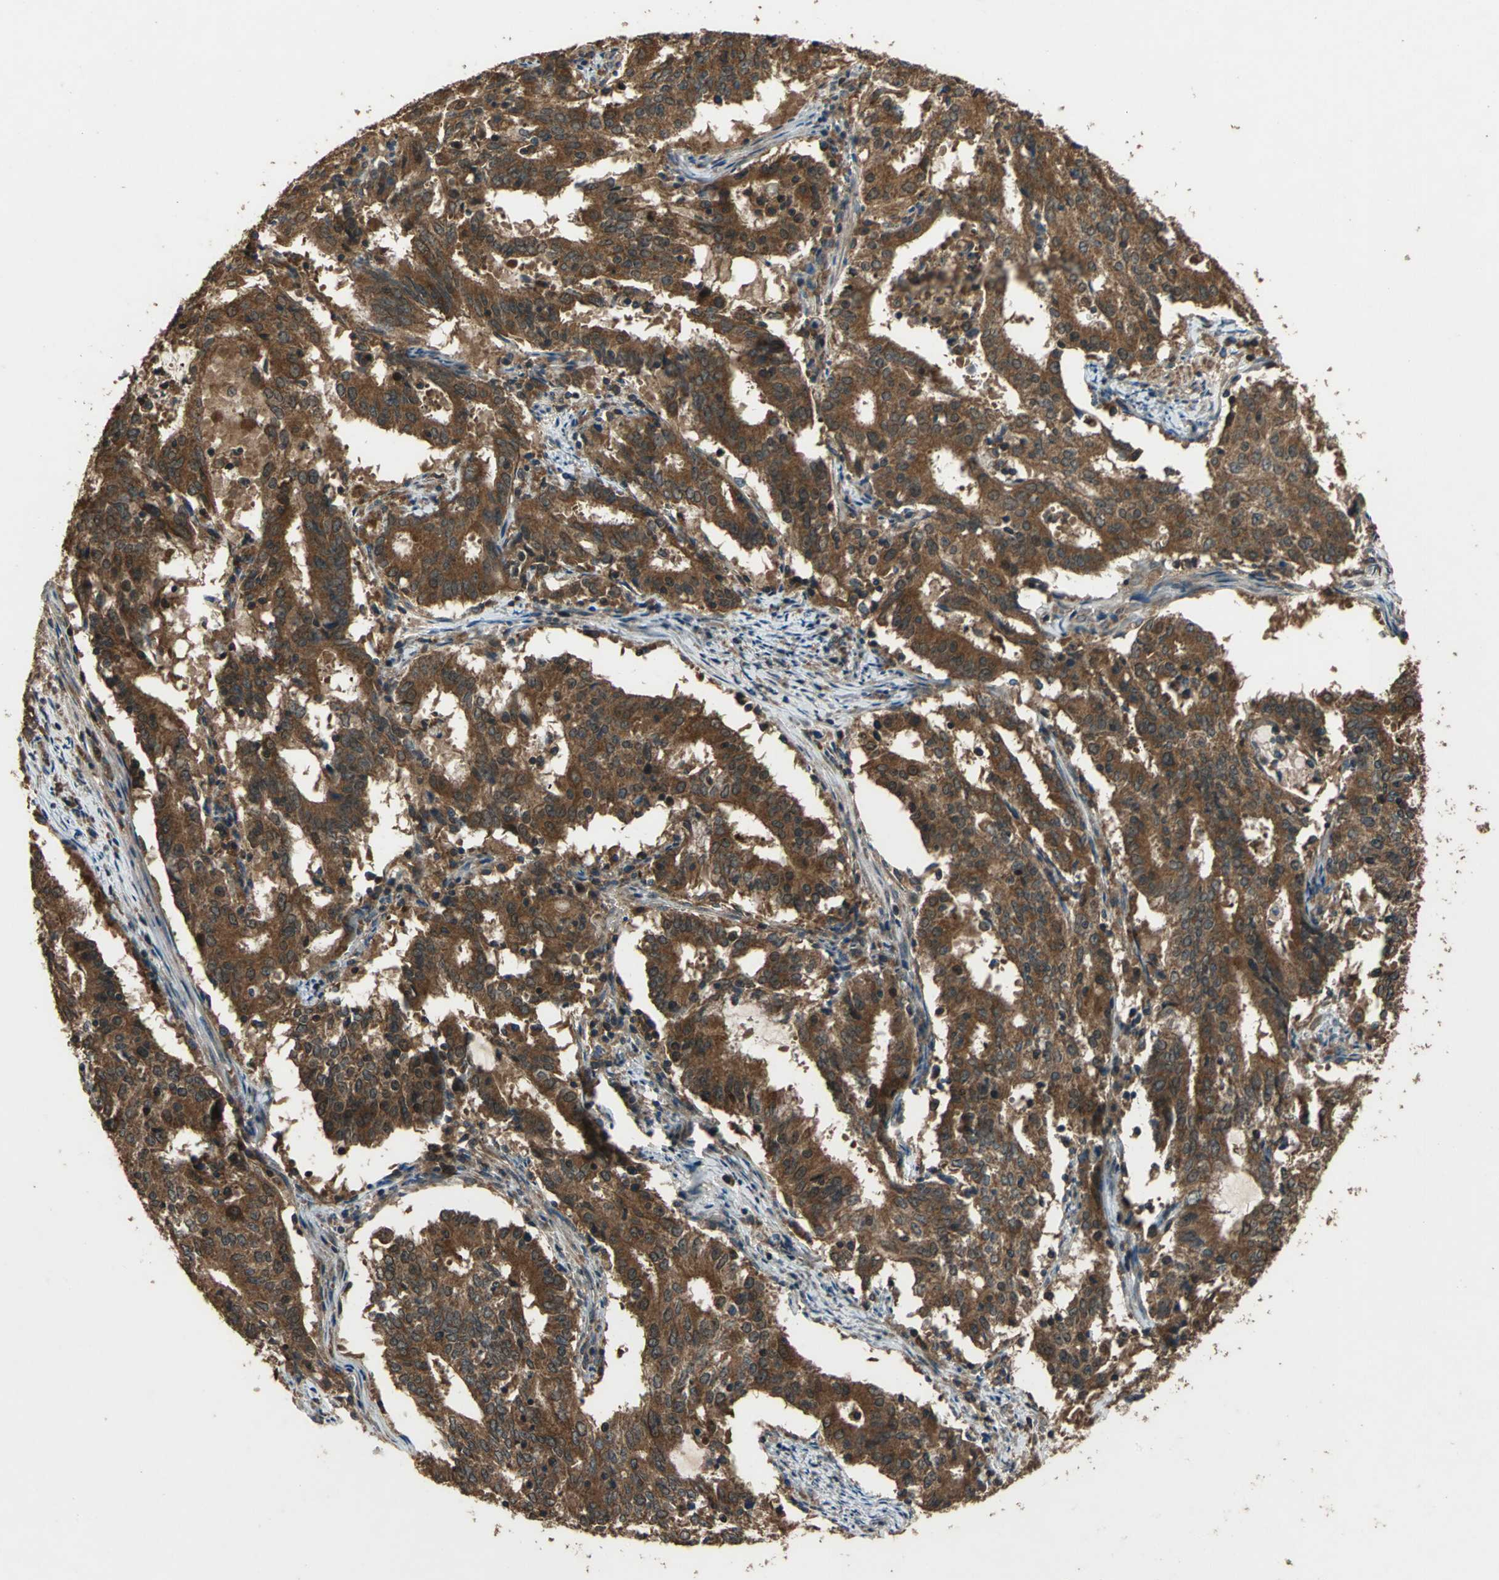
{"staining": {"intensity": "strong", "quantity": ">75%", "location": "cytoplasmic/membranous"}, "tissue": "cervical cancer", "cell_type": "Tumor cells", "image_type": "cancer", "snomed": [{"axis": "morphology", "description": "Adenocarcinoma, NOS"}, {"axis": "topography", "description": "Cervix"}], "caption": "The histopathology image reveals immunohistochemical staining of adenocarcinoma (cervical). There is strong cytoplasmic/membranous expression is appreciated in about >75% of tumor cells.", "gene": "ZNF608", "patient": {"sex": "female", "age": 44}}